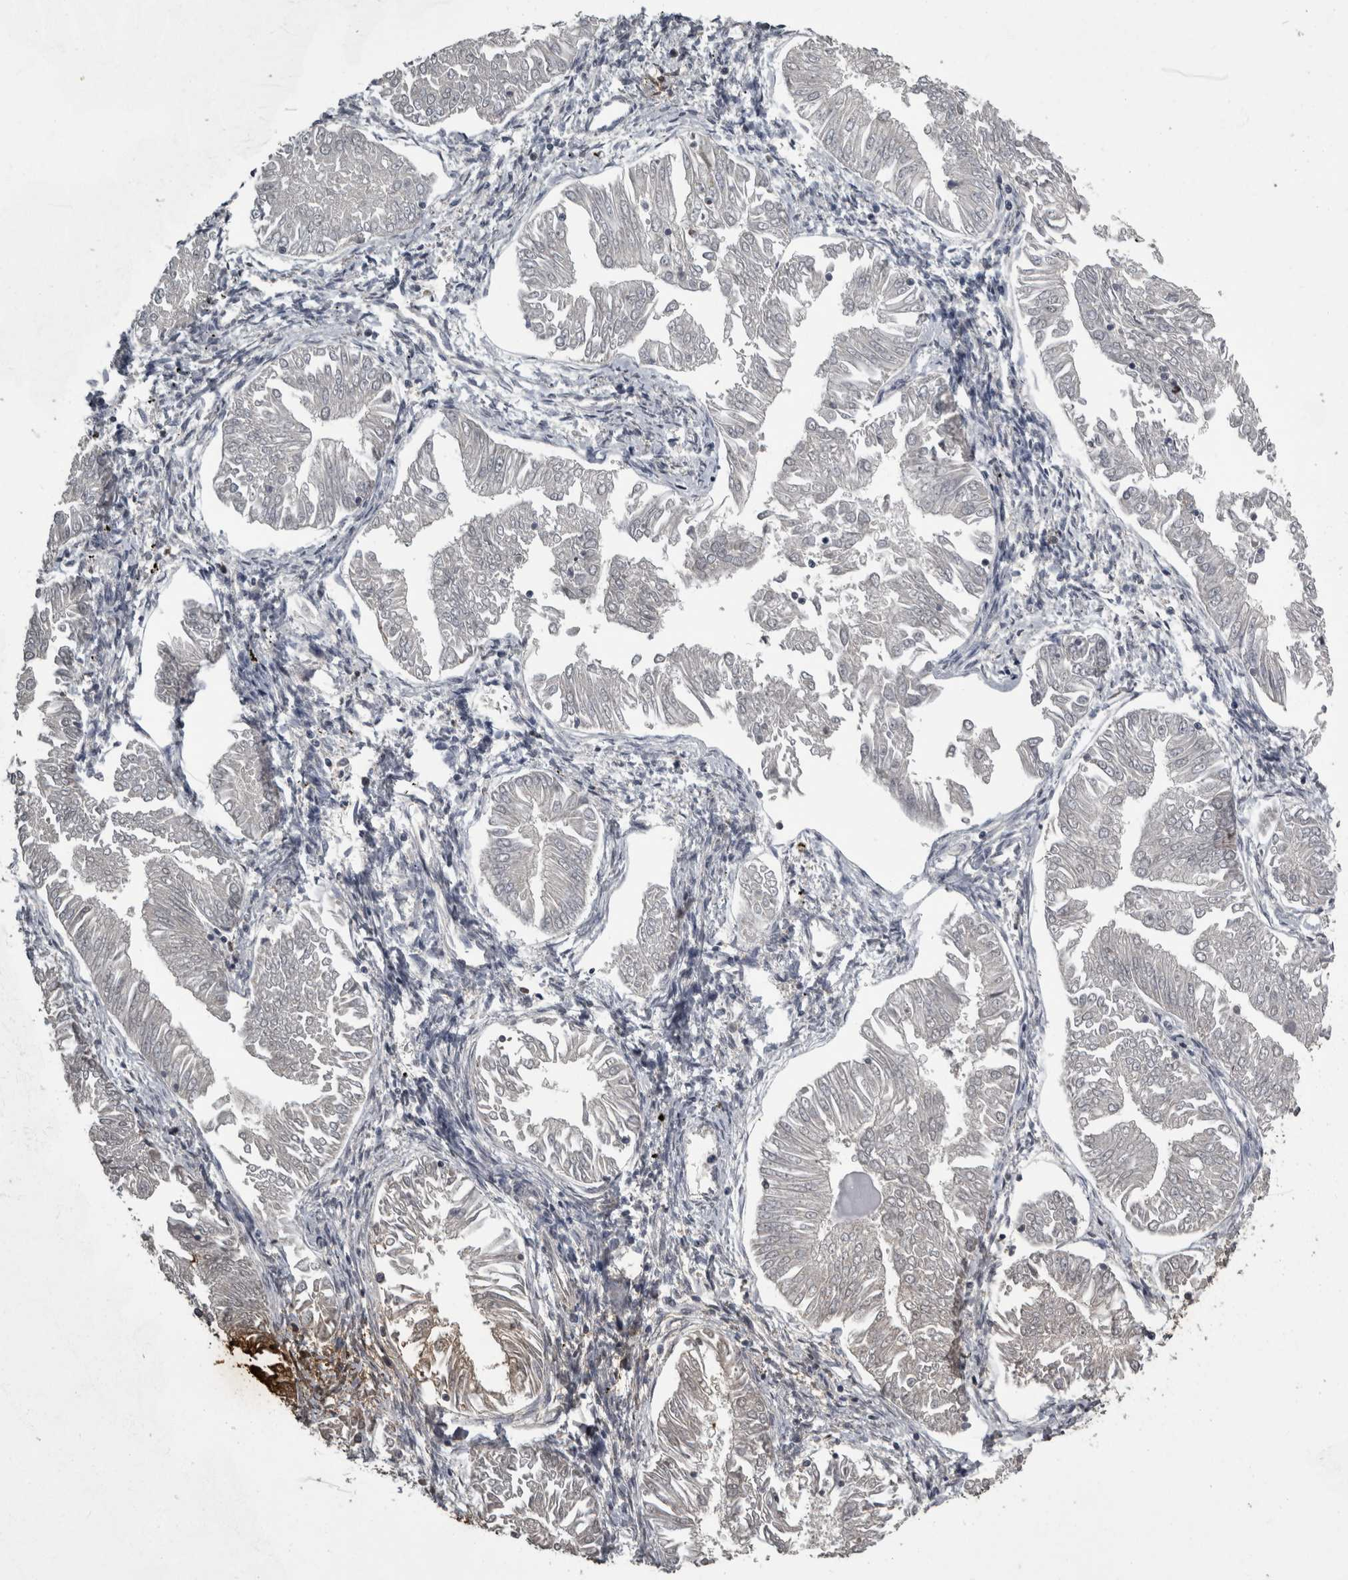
{"staining": {"intensity": "negative", "quantity": "none", "location": "none"}, "tissue": "endometrial cancer", "cell_type": "Tumor cells", "image_type": "cancer", "snomed": [{"axis": "morphology", "description": "Adenocarcinoma, NOS"}, {"axis": "topography", "description": "Endometrium"}], "caption": "A high-resolution image shows IHC staining of endometrial cancer (adenocarcinoma), which exhibits no significant expression in tumor cells.", "gene": "PIK3AP1", "patient": {"sex": "female", "age": 53}}